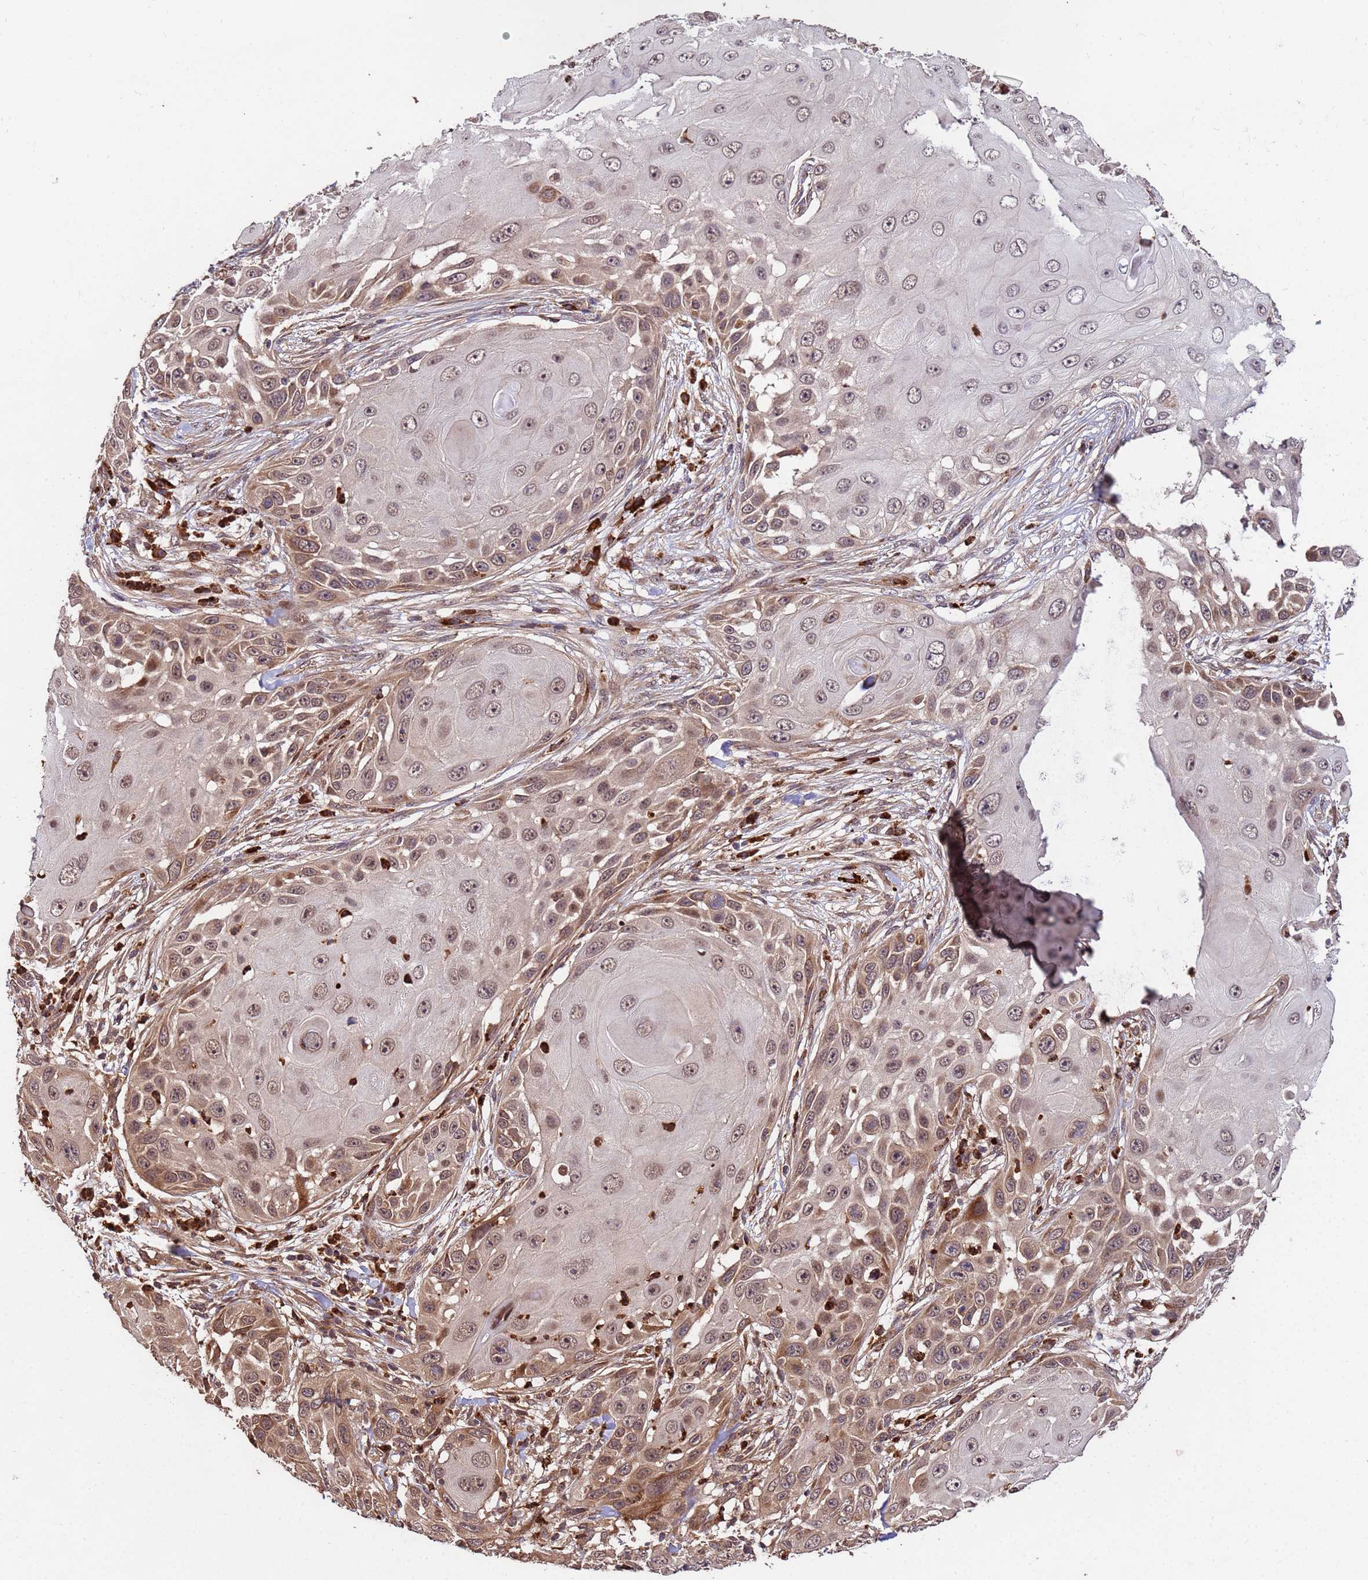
{"staining": {"intensity": "moderate", "quantity": ">75%", "location": "cytoplasmic/membranous,nuclear"}, "tissue": "skin cancer", "cell_type": "Tumor cells", "image_type": "cancer", "snomed": [{"axis": "morphology", "description": "Squamous cell carcinoma, NOS"}, {"axis": "topography", "description": "Skin"}], "caption": "Moderate cytoplasmic/membranous and nuclear protein positivity is appreciated in approximately >75% of tumor cells in squamous cell carcinoma (skin). Using DAB (brown) and hematoxylin (blue) stains, captured at high magnification using brightfield microscopy.", "gene": "ZNF619", "patient": {"sex": "female", "age": 44}}